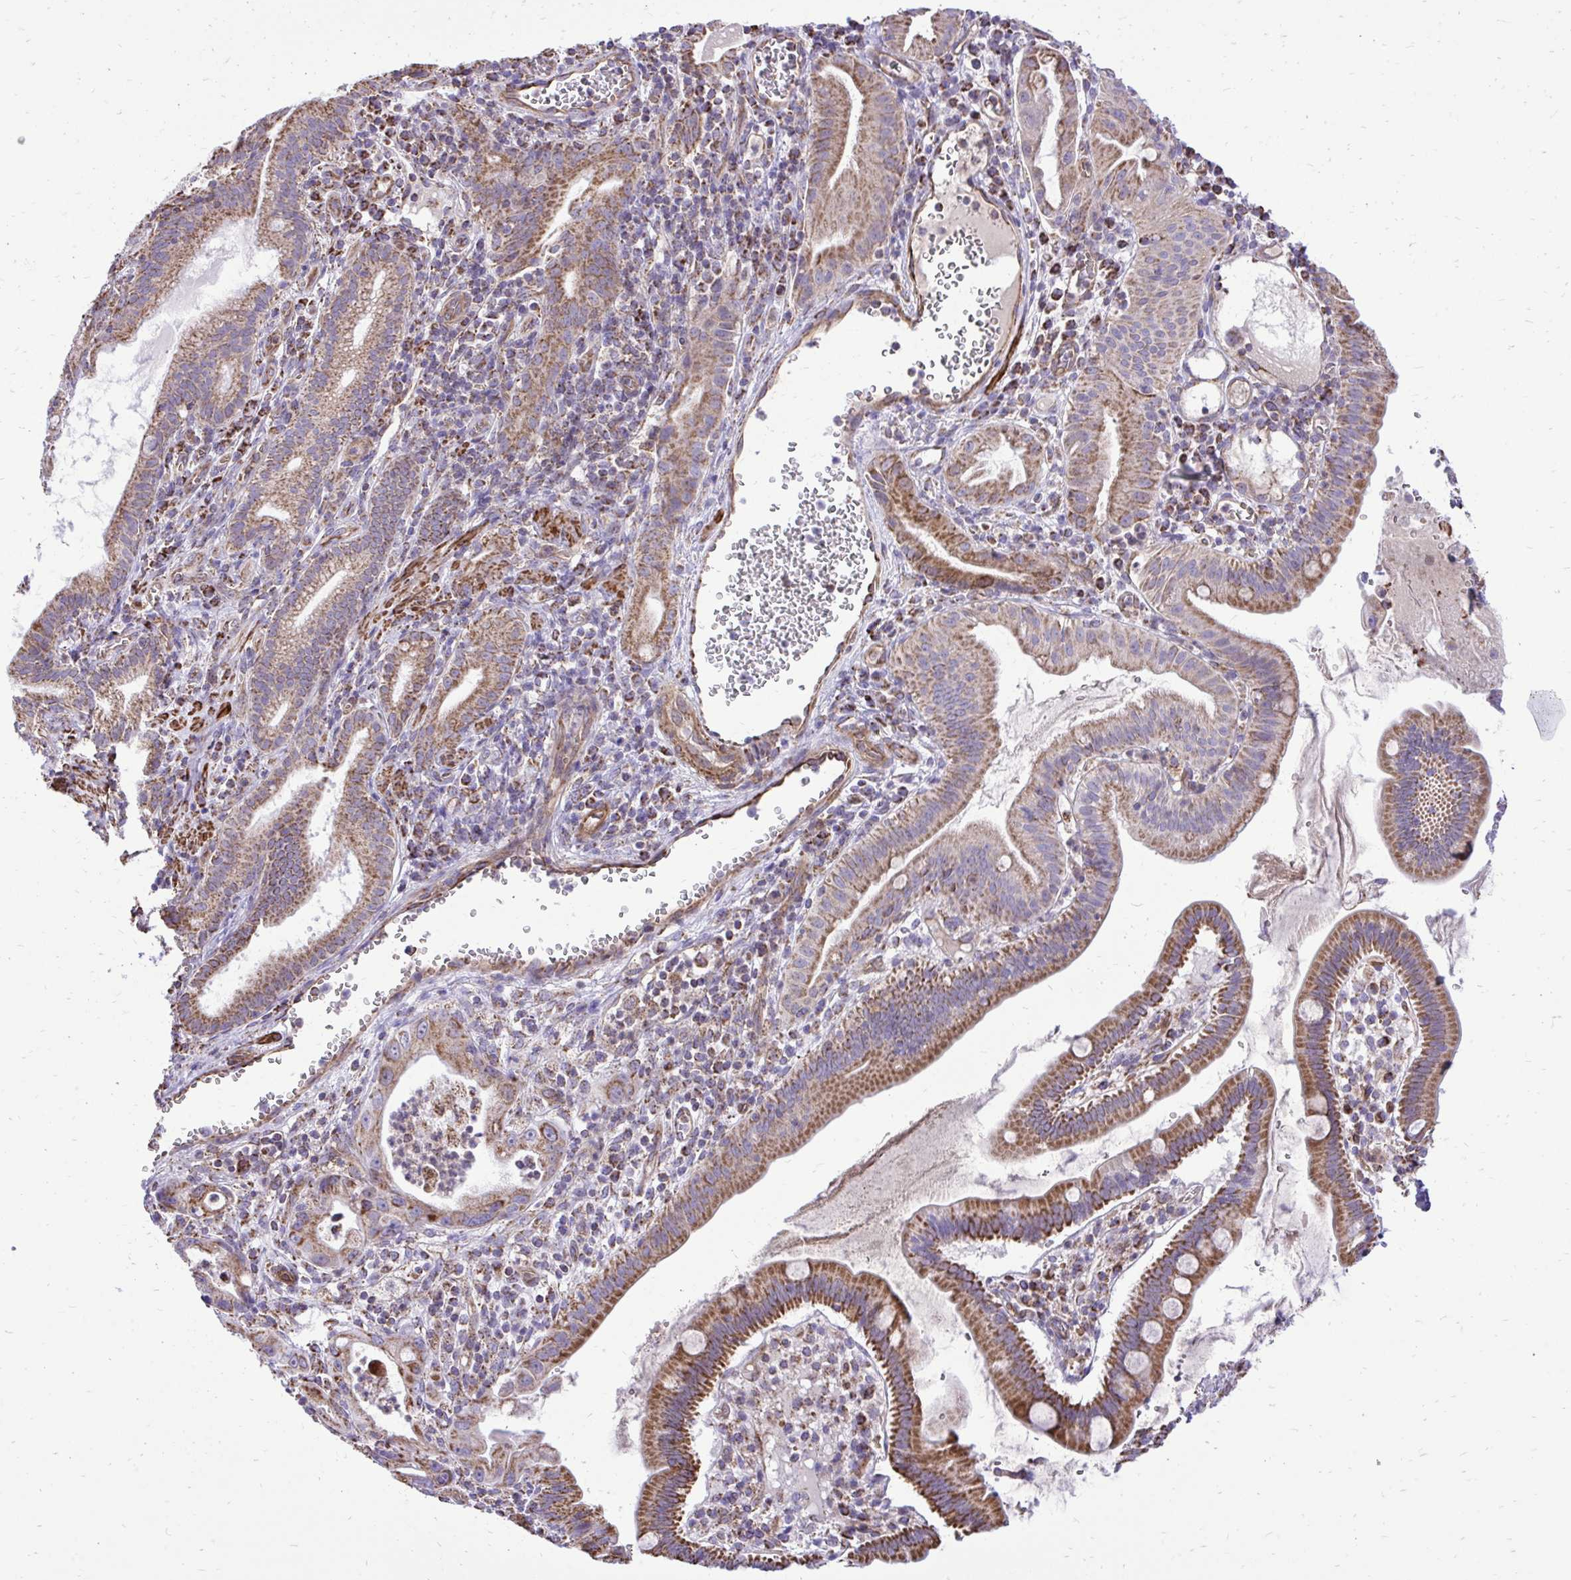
{"staining": {"intensity": "moderate", "quantity": ">75%", "location": "cytoplasmic/membranous"}, "tissue": "pancreatic cancer", "cell_type": "Tumor cells", "image_type": "cancer", "snomed": [{"axis": "morphology", "description": "Adenocarcinoma, NOS"}, {"axis": "topography", "description": "Pancreas"}], "caption": "Moderate cytoplasmic/membranous protein staining is present in approximately >75% of tumor cells in adenocarcinoma (pancreatic).", "gene": "UBE2C", "patient": {"sex": "male", "age": 68}}